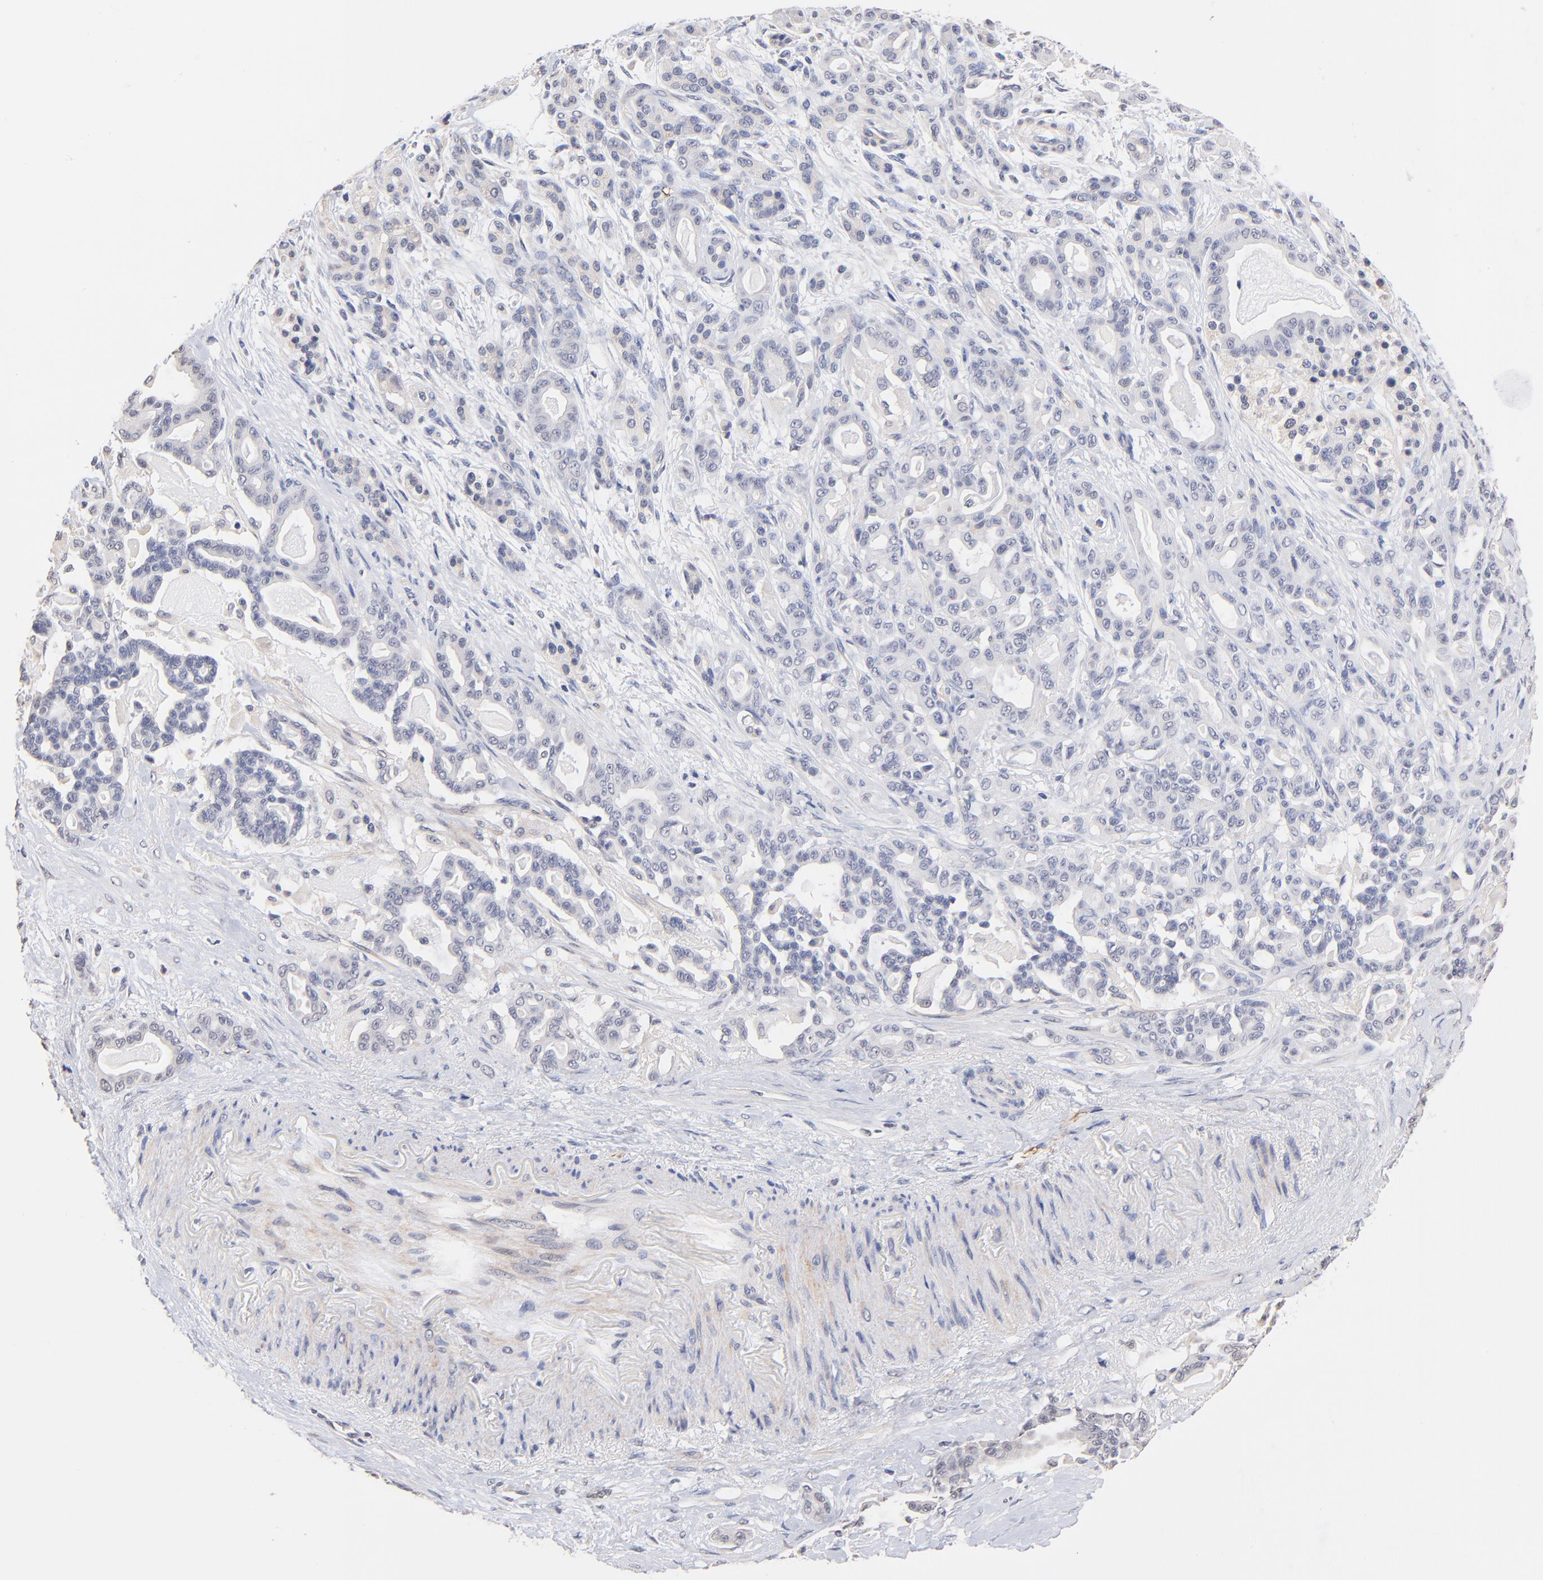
{"staining": {"intensity": "negative", "quantity": "none", "location": "none"}, "tissue": "pancreatic cancer", "cell_type": "Tumor cells", "image_type": "cancer", "snomed": [{"axis": "morphology", "description": "Adenocarcinoma, NOS"}, {"axis": "topography", "description": "Pancreas"}], "caption": "A high-resolution image shows immunohistochemistry staining of pancreatic cancer, which exhibits no significant staining in tumor cells.", "gene": "RIBC2", "patient": {"sex": "male", "age": 63}}